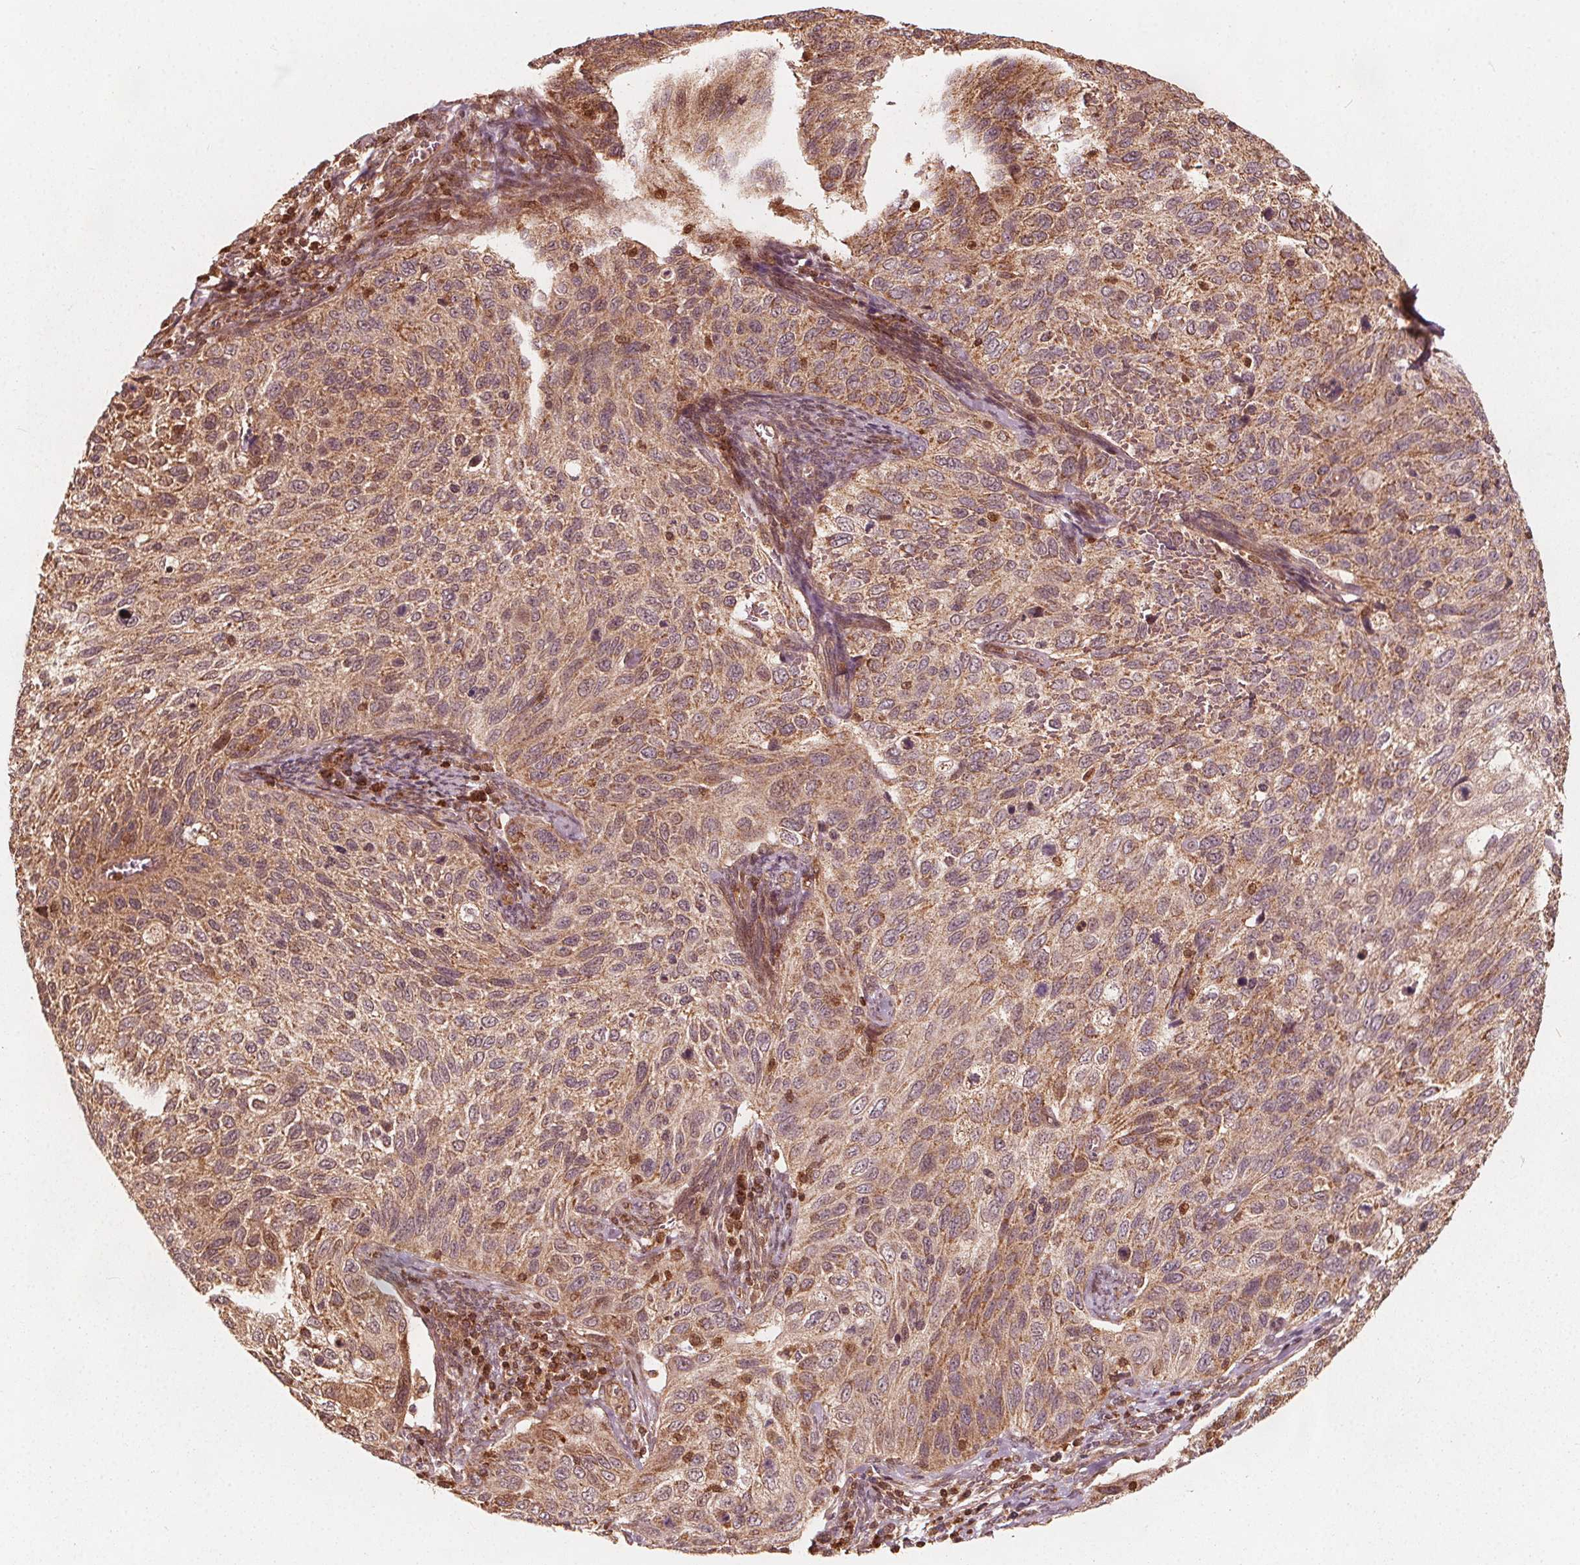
{"staining": {"intensity": "moderate", "quantity": ">75%", "location": "cytoplasmic/membranous"}, "tissue": "cervical cancer", "cell_type": "Tumor cells", "image_type": "cancer", "snomed": [{"axis": "morphology", "description": "Squamous cell carcinoma, NOS"}, {"axis": "topography", "description": "Cervix"}], "caption": "Cervical cancer tissue reveals moderate cytoplasmic/membranous expression in approximately >75% of tumor cells", "gene": "AIP", "patient": {"sex": "female", "age": 70}}